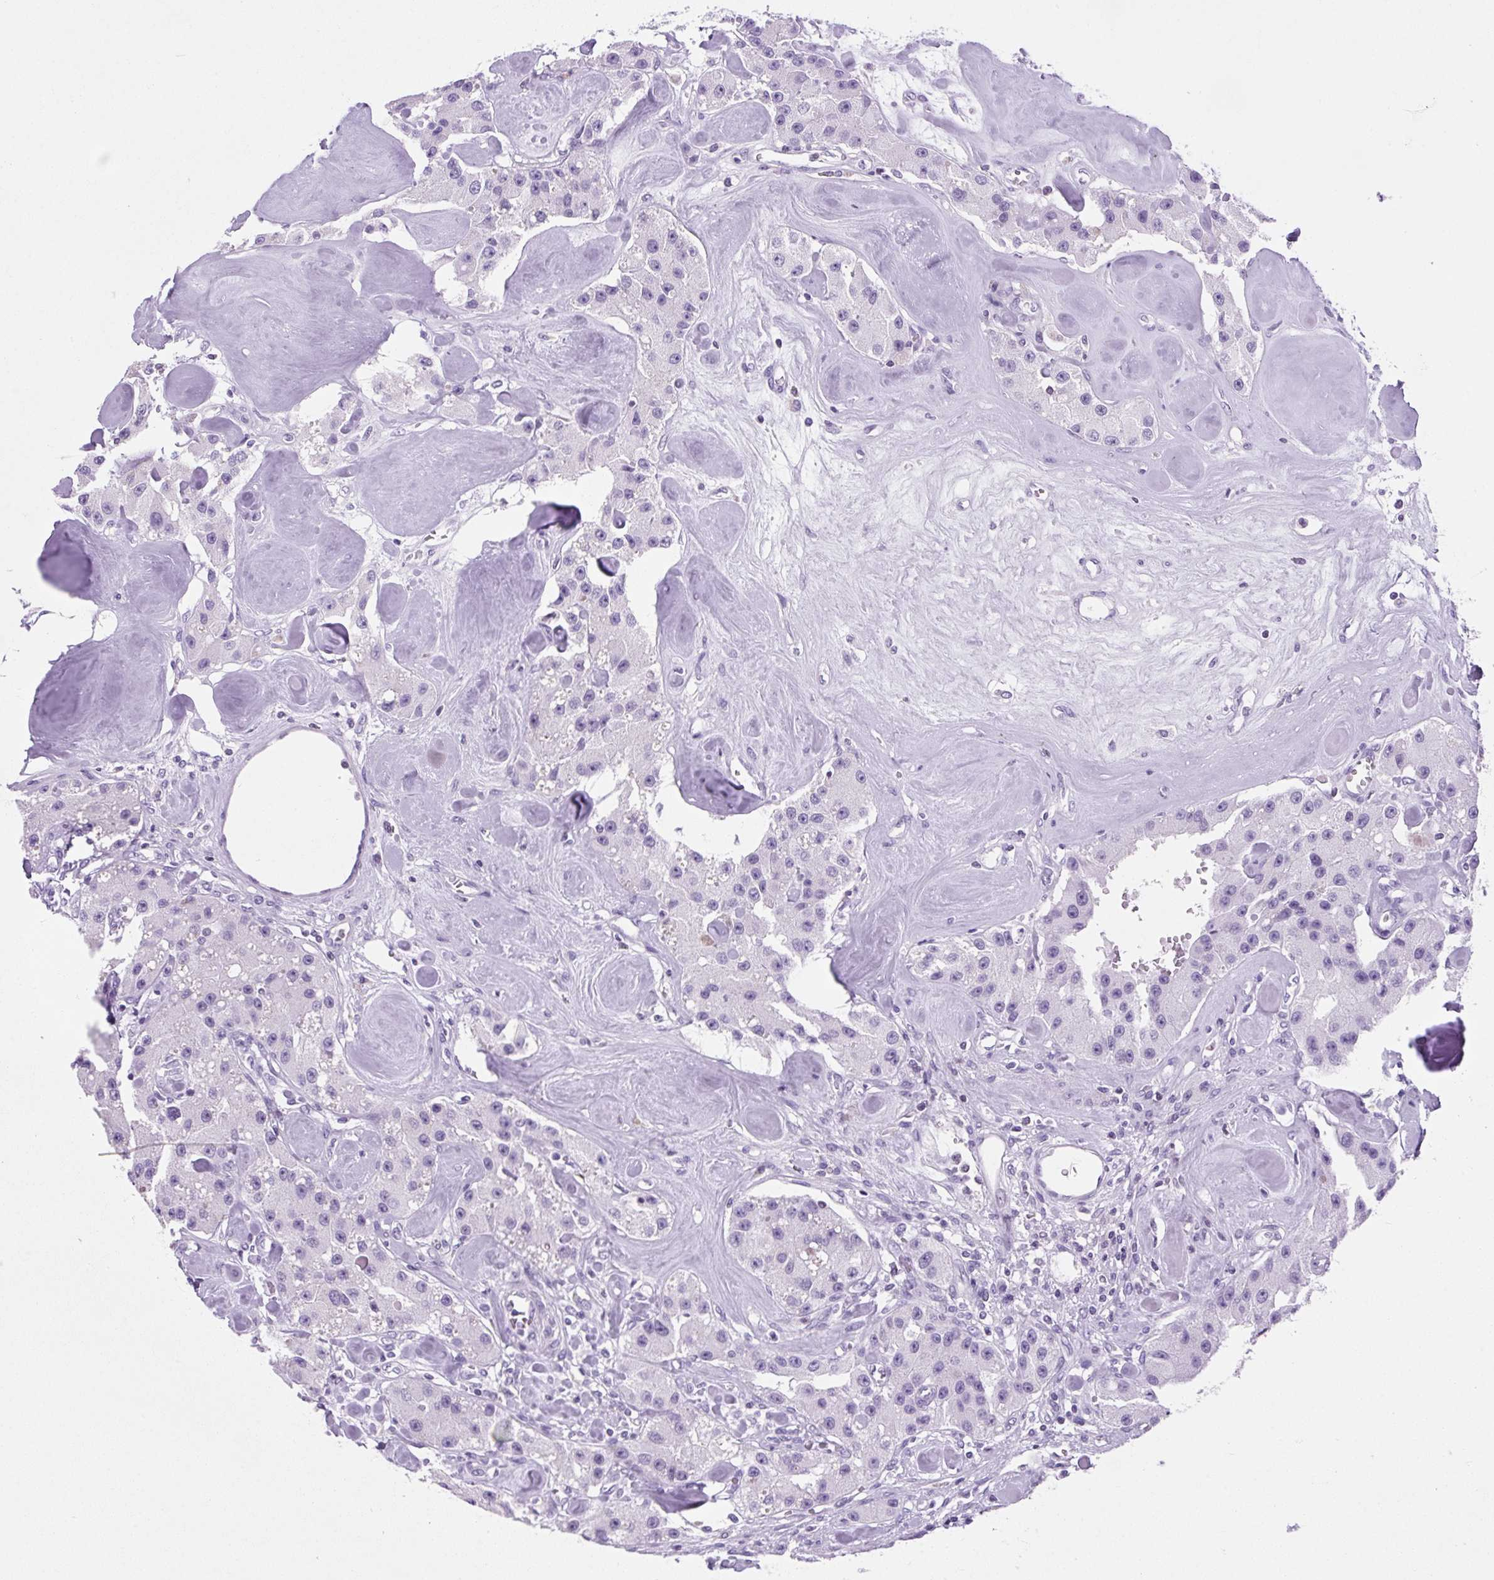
{"staining": {"intensity": "negative", "quantity": "none", "location": "none"}, "tissue": "carcinoid", "cell_type": "Tumor cells", "image_type": "cancer", "snomed": [{"axis": "morphology", "description": "Carcinoid, malignant, NOS"}, {"axis": "topography", "description": "Pancreas"}], "caption": "IHC image of neoplastic tissue: human carcinoid stained with DAB exhibits no significant protein staining in tumor cells.", "gene": "VPREB1", "patient": {"sex": "male", "age": 41}}